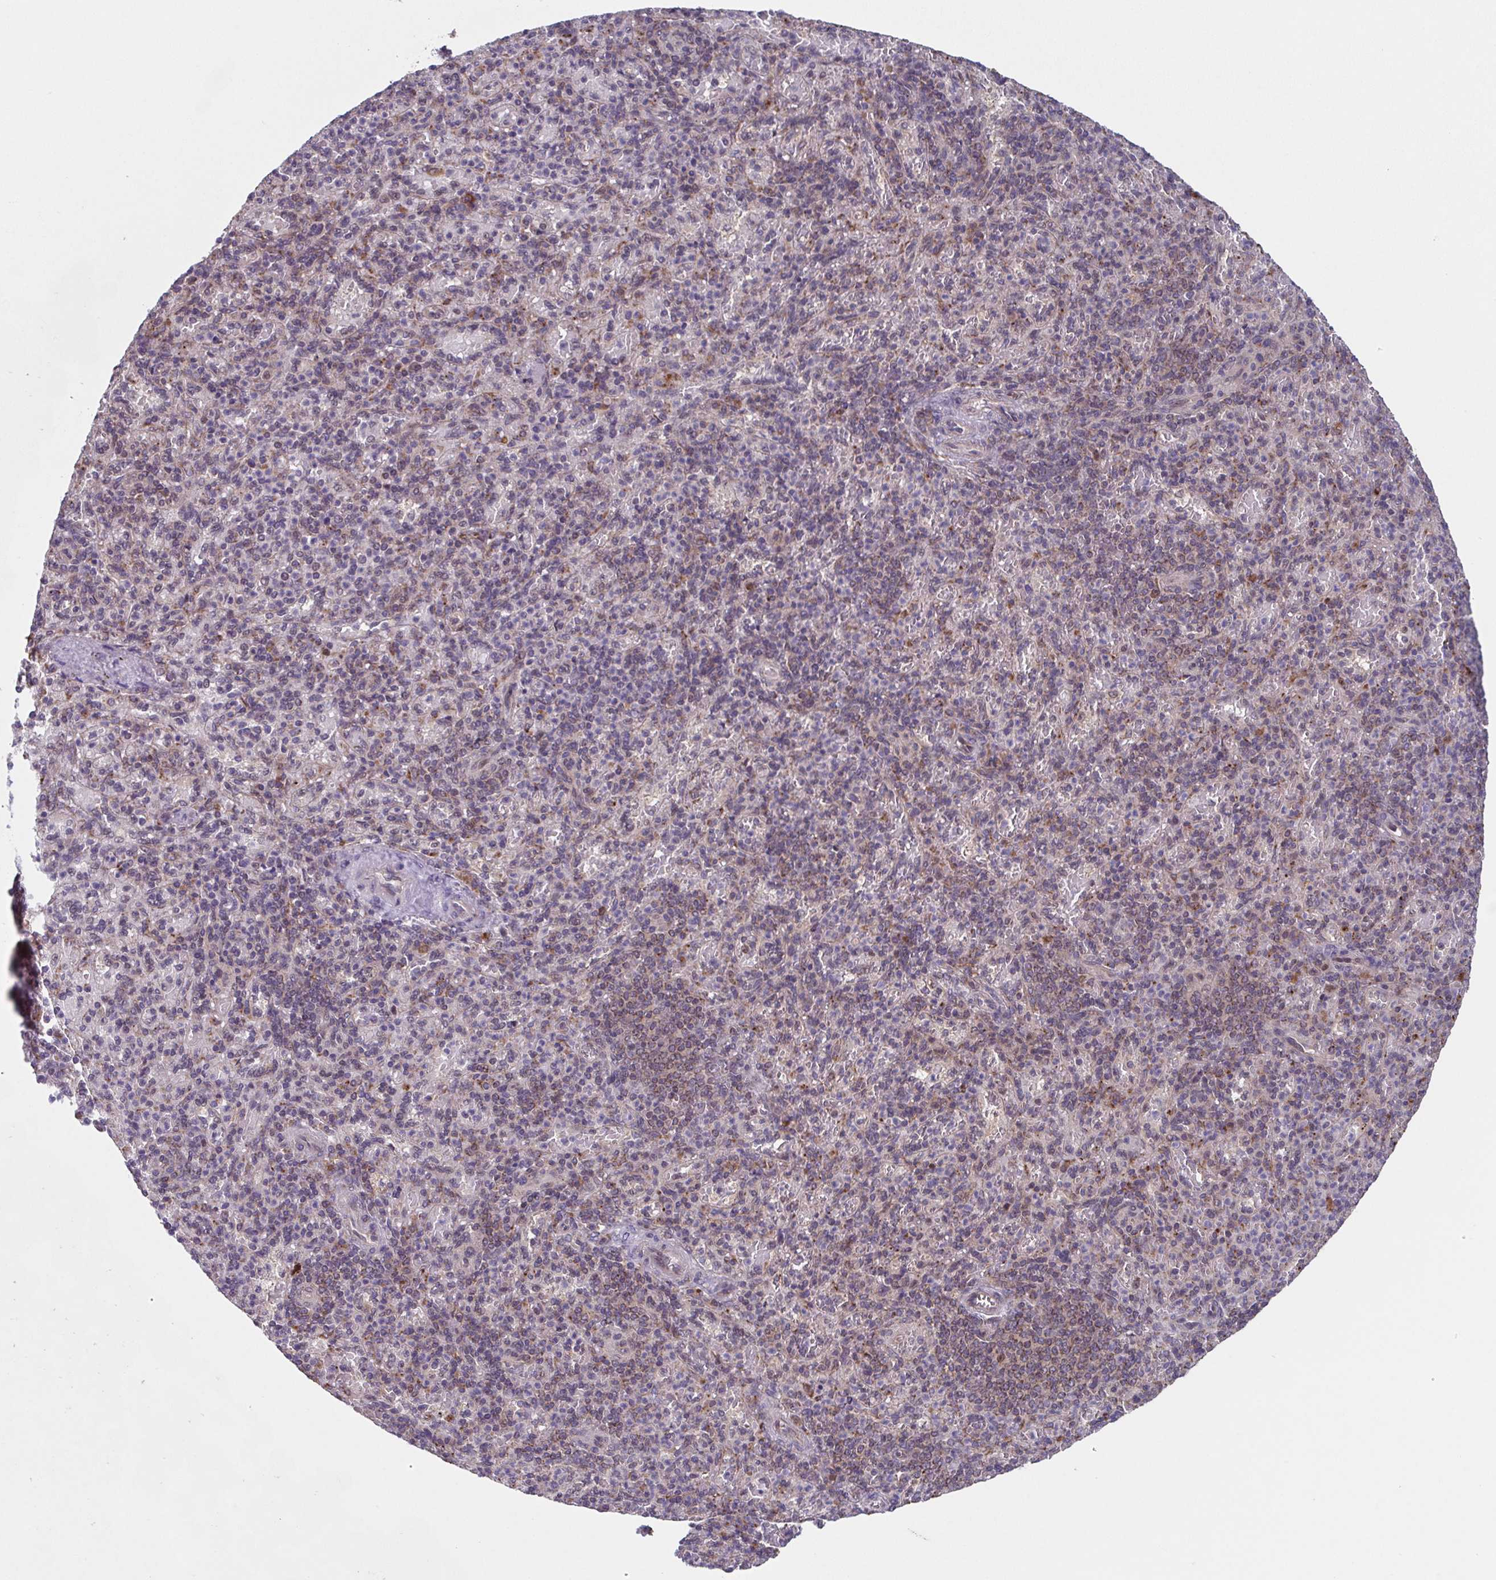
{"staining": {"intensity": "weak", "quantity": "25%-75%", "location": "cytoplasmic/membranous"}, "tissue": "spleen", "cell_type": "Cells in red pulp", "image_type": "normal", "snomed": [{"axis": "morphology", "description": "Normal tissue, NOS"}, {"axis": "topography", "description": "Spleen"}], "caption": "Protein analysis of normal spleen reveals weak cytoplasmic/membranous expression in approximately 25%-75% of cells in red pulp.", "gene": "TTC19", "patient": {"sex": "female", "age": 74}}